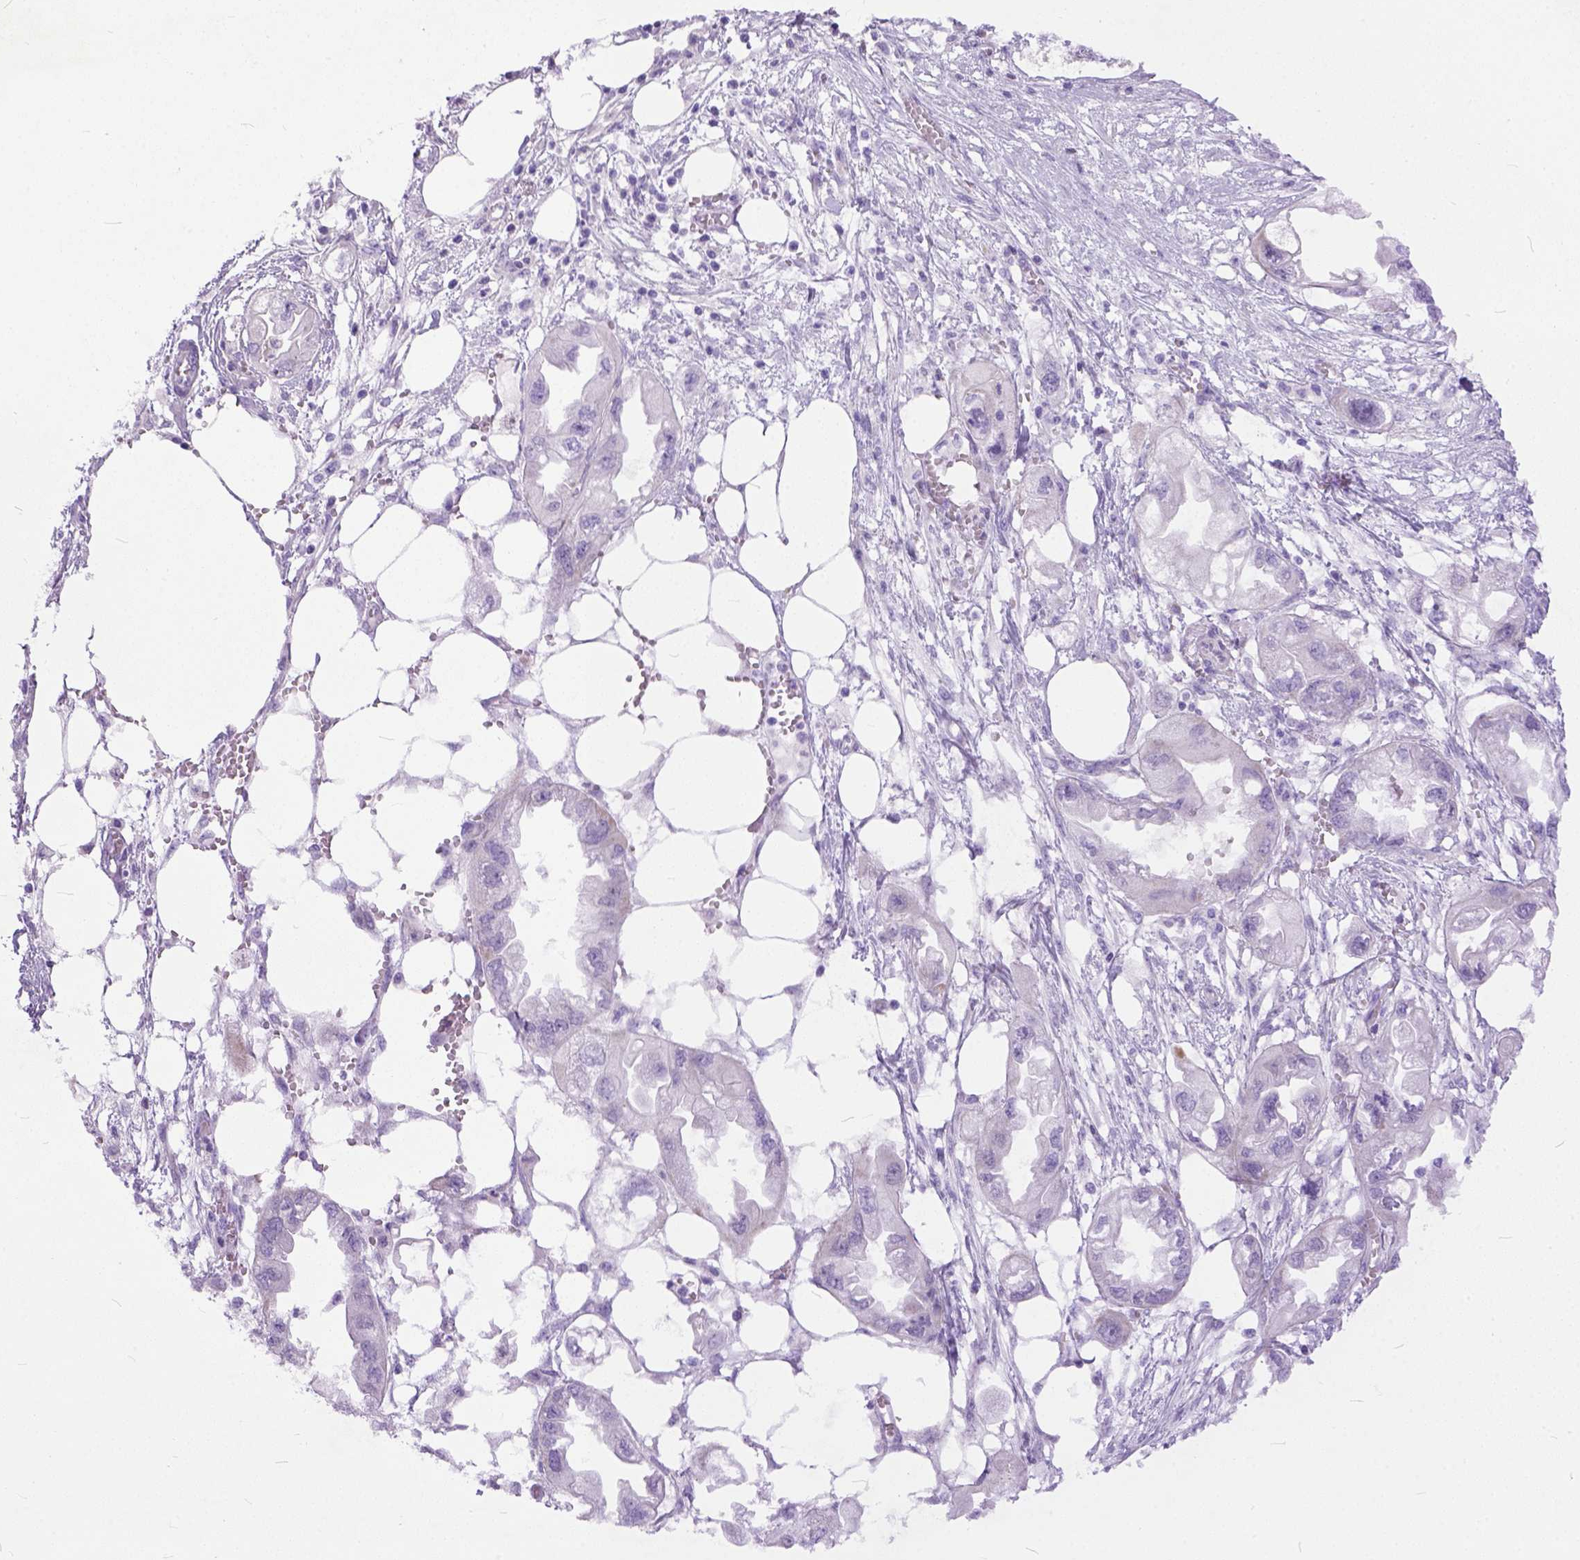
{"staining": {"intensity": "negative", "quantity": "none", "location": "none"}, "tissue": "endometrial cancer", "cell_type": "Tumor cells", "image_type": "cancer", "snomed": [{"axis": "morphology", "description": "Adenocarcinoma, NOS"}, {"axis": "morphology", "description": "Adenocarcinoma, metastatic, NOS"}, {"axis": "topography", "description": "Adipose tissue"}, {"axis": "topography", "description": "Endometrium"}], "caption": "Tumor cells show no significant protein staining in endometrial metastatic adenocarcinoma. (DAB (3,3'-diaminobenzidine) IHC visualized using brightfield microscopy, high magnification).", "gene": "PLK5", "patient": {"sex": "female", "age": 67}}